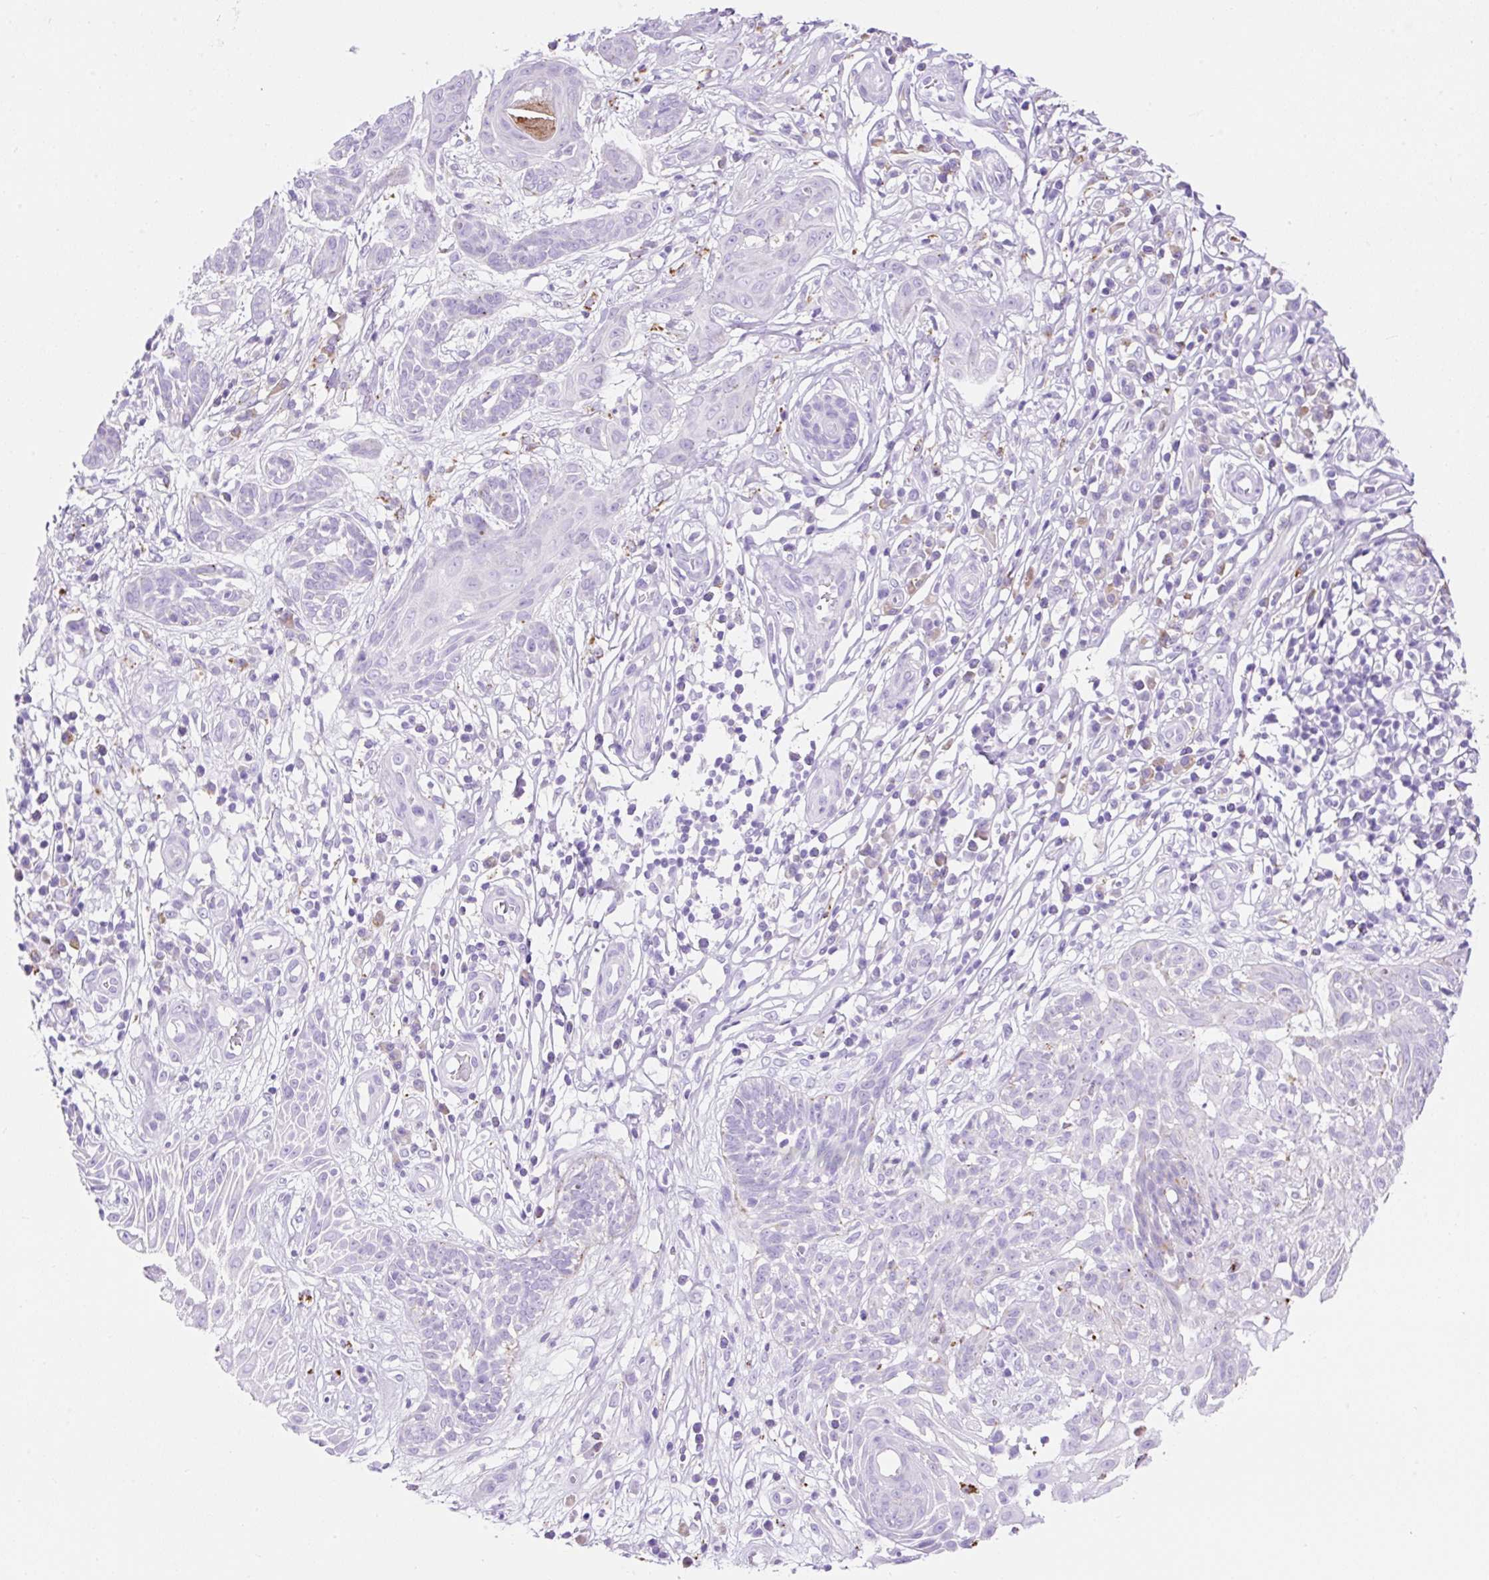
{"staining": {"intensity": "negative", "quantity": "none", "location": "none"}, "tissue": "skin cancer", "cell_type": "Tumor cells", "image_type": "cancer", "snomed": [{"axis": "morphology", "description": "Basal cell carcinoma"}, {"axis": "topography", "description": "Skin"}, {"axis": "topography", "description": "Skin, foot"}], "caption": "Tumor cells show no significant protein positivity in skin cancer. (Immunohistochemistry, brightfield microscopy, high magnification).", "gene": "HEXB", "patient": {"sex": "female", "age": 86}}